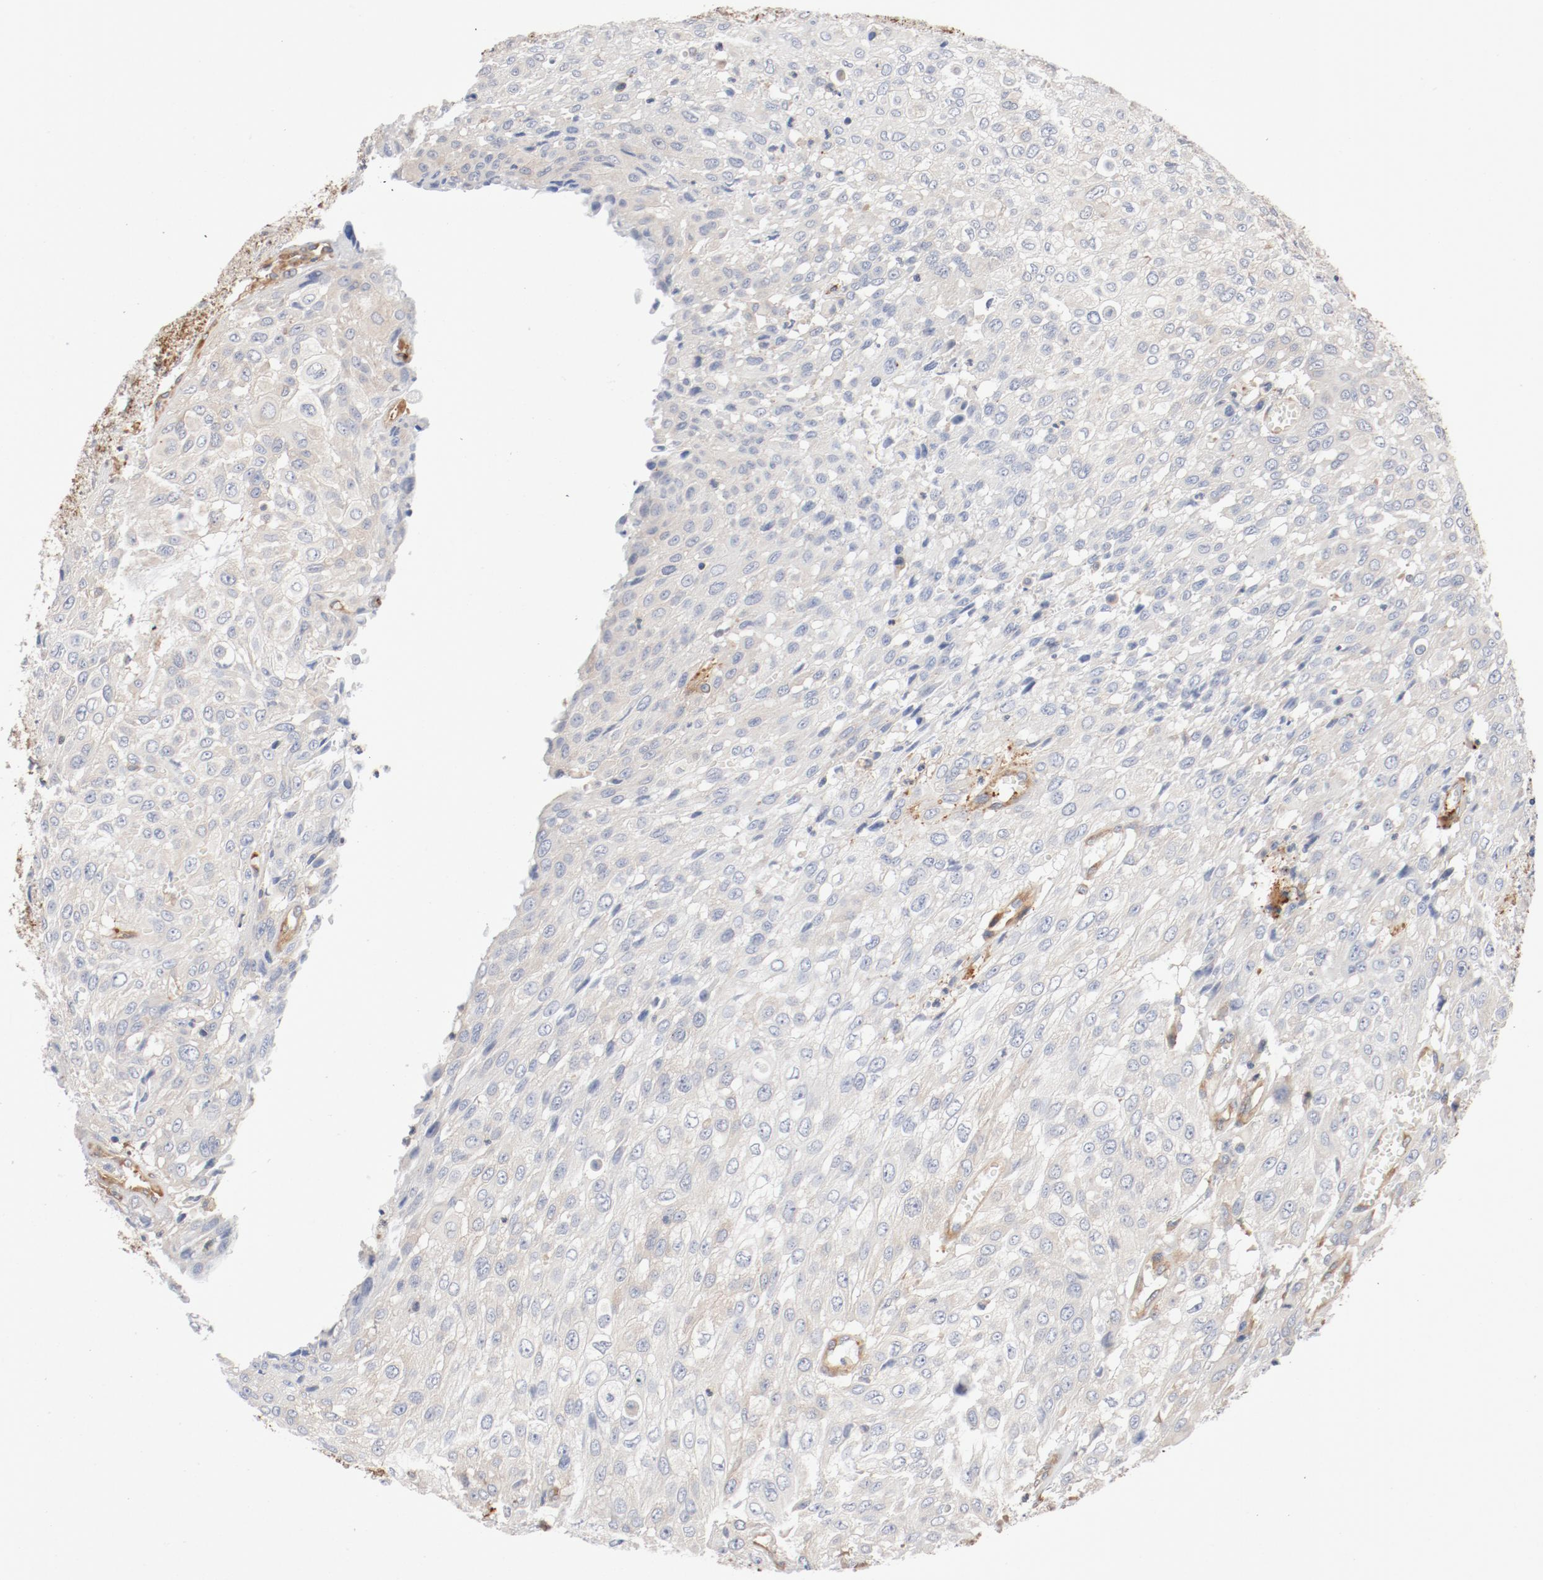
{"staining": {"intensity": "negative", "quantity": "none", "location": "none"}, "tissue": "urothelial cancer", "cell_type": "Tumor cells", "image_type": "cancer", "snomed": [{"axis": "morphology", "description": "Urothelial carcinoma, High grade"}, {"axis": "topography", "description": "Urinary bladder"}], "caption": "An image of human urothelial cancer is negative for staining in tumor cells.", "gene": "ILK", "patient": {"sex": "male", "age": 57}}